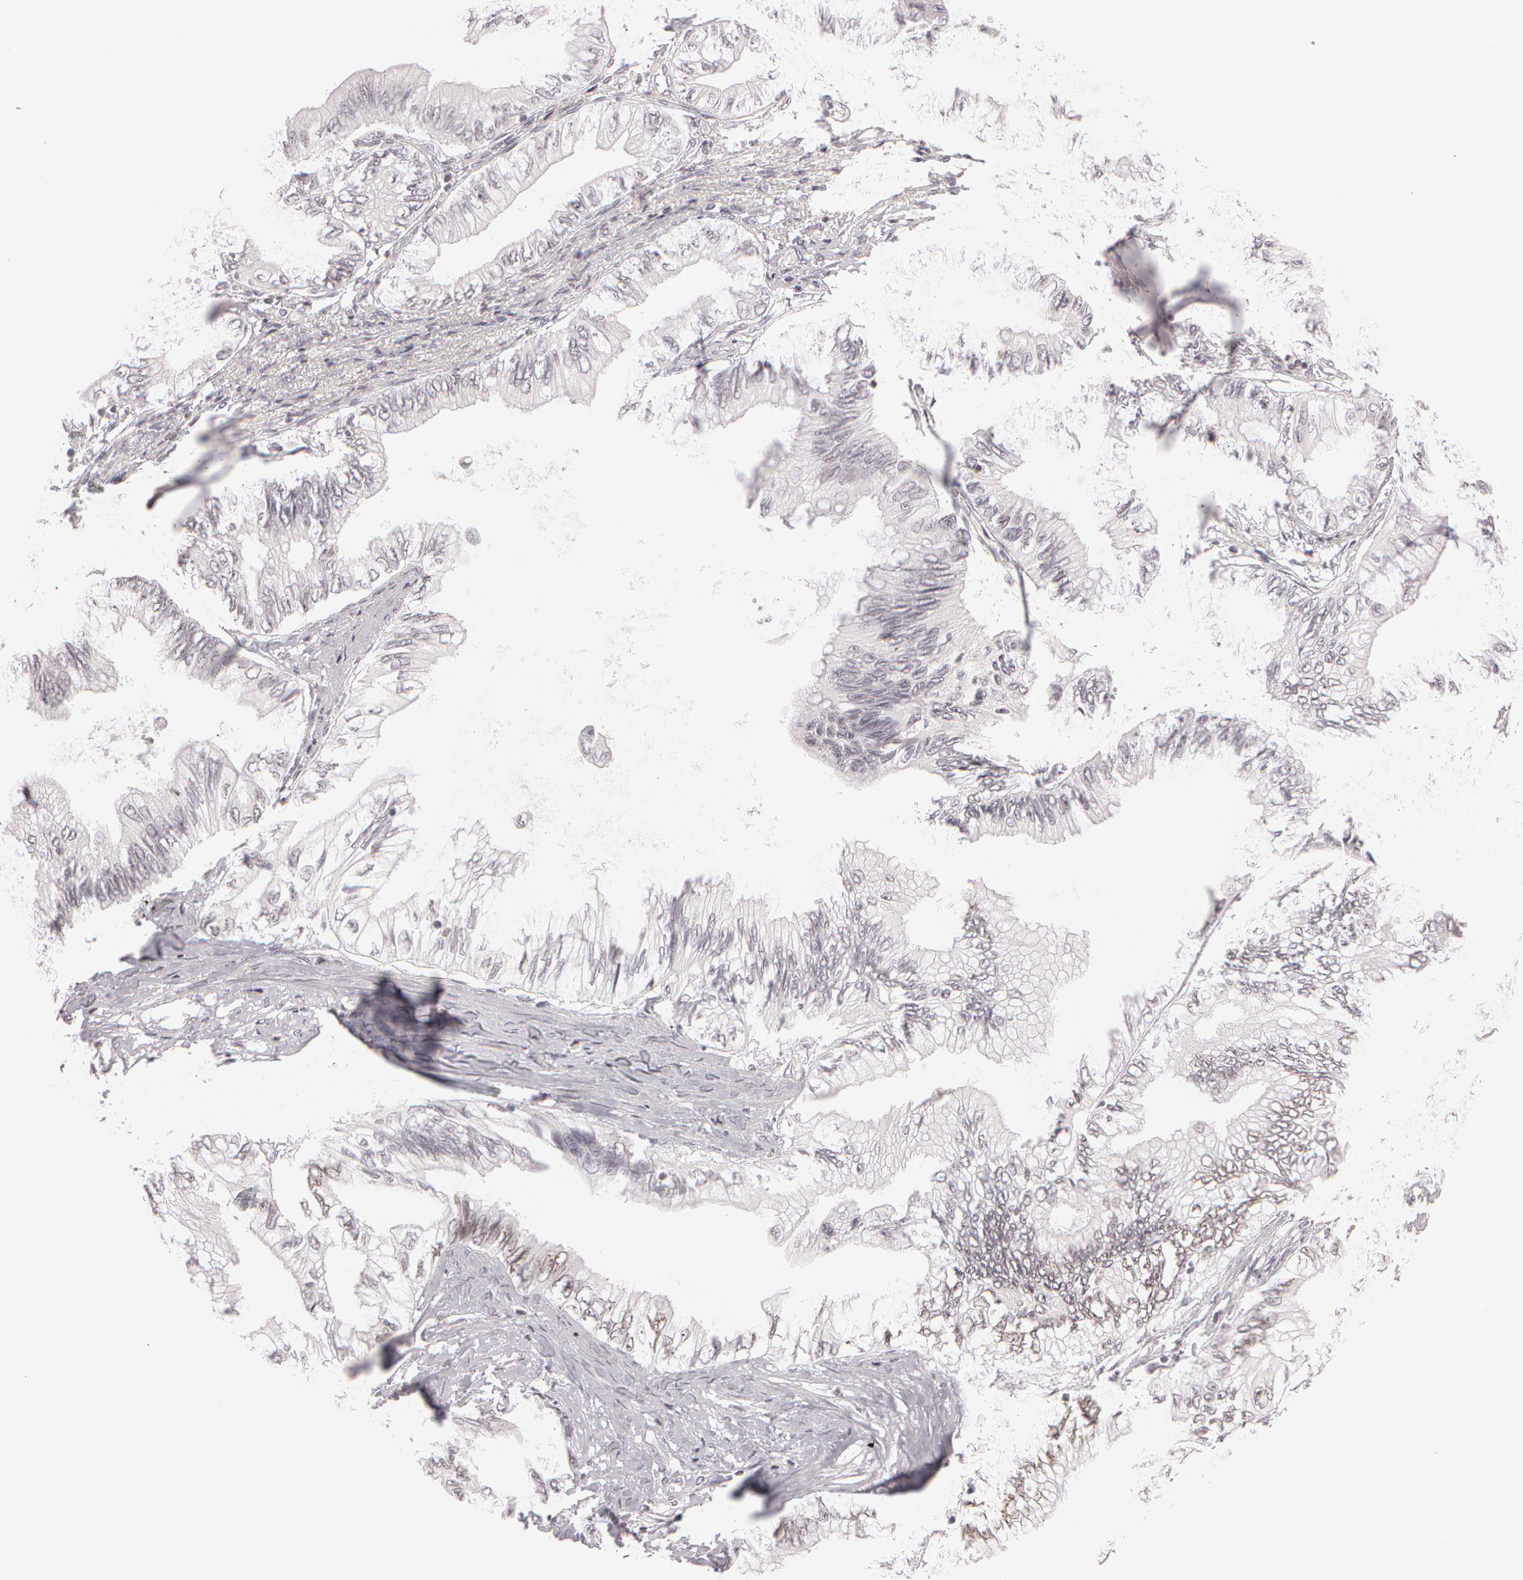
{"staining": {"intensity": "negative", "quantity": "none", "location": "none"}, "tissue": "pancreatic cancer", "cell_type": "Tumor cells", "image_type": "cancer", "snomed": [{"axis": "morphology", "description": "Adenocarcinoma, NOS"}, {"axis": "topography", "description": "Pancreas"}], "caption": "Immunohistochemical staining of pancreatic cancer (adenocarcinoma) reveals no significant positivity in tumor cells.", "gene": "FBL", "patient": {"sex": "female", "age": 66}}